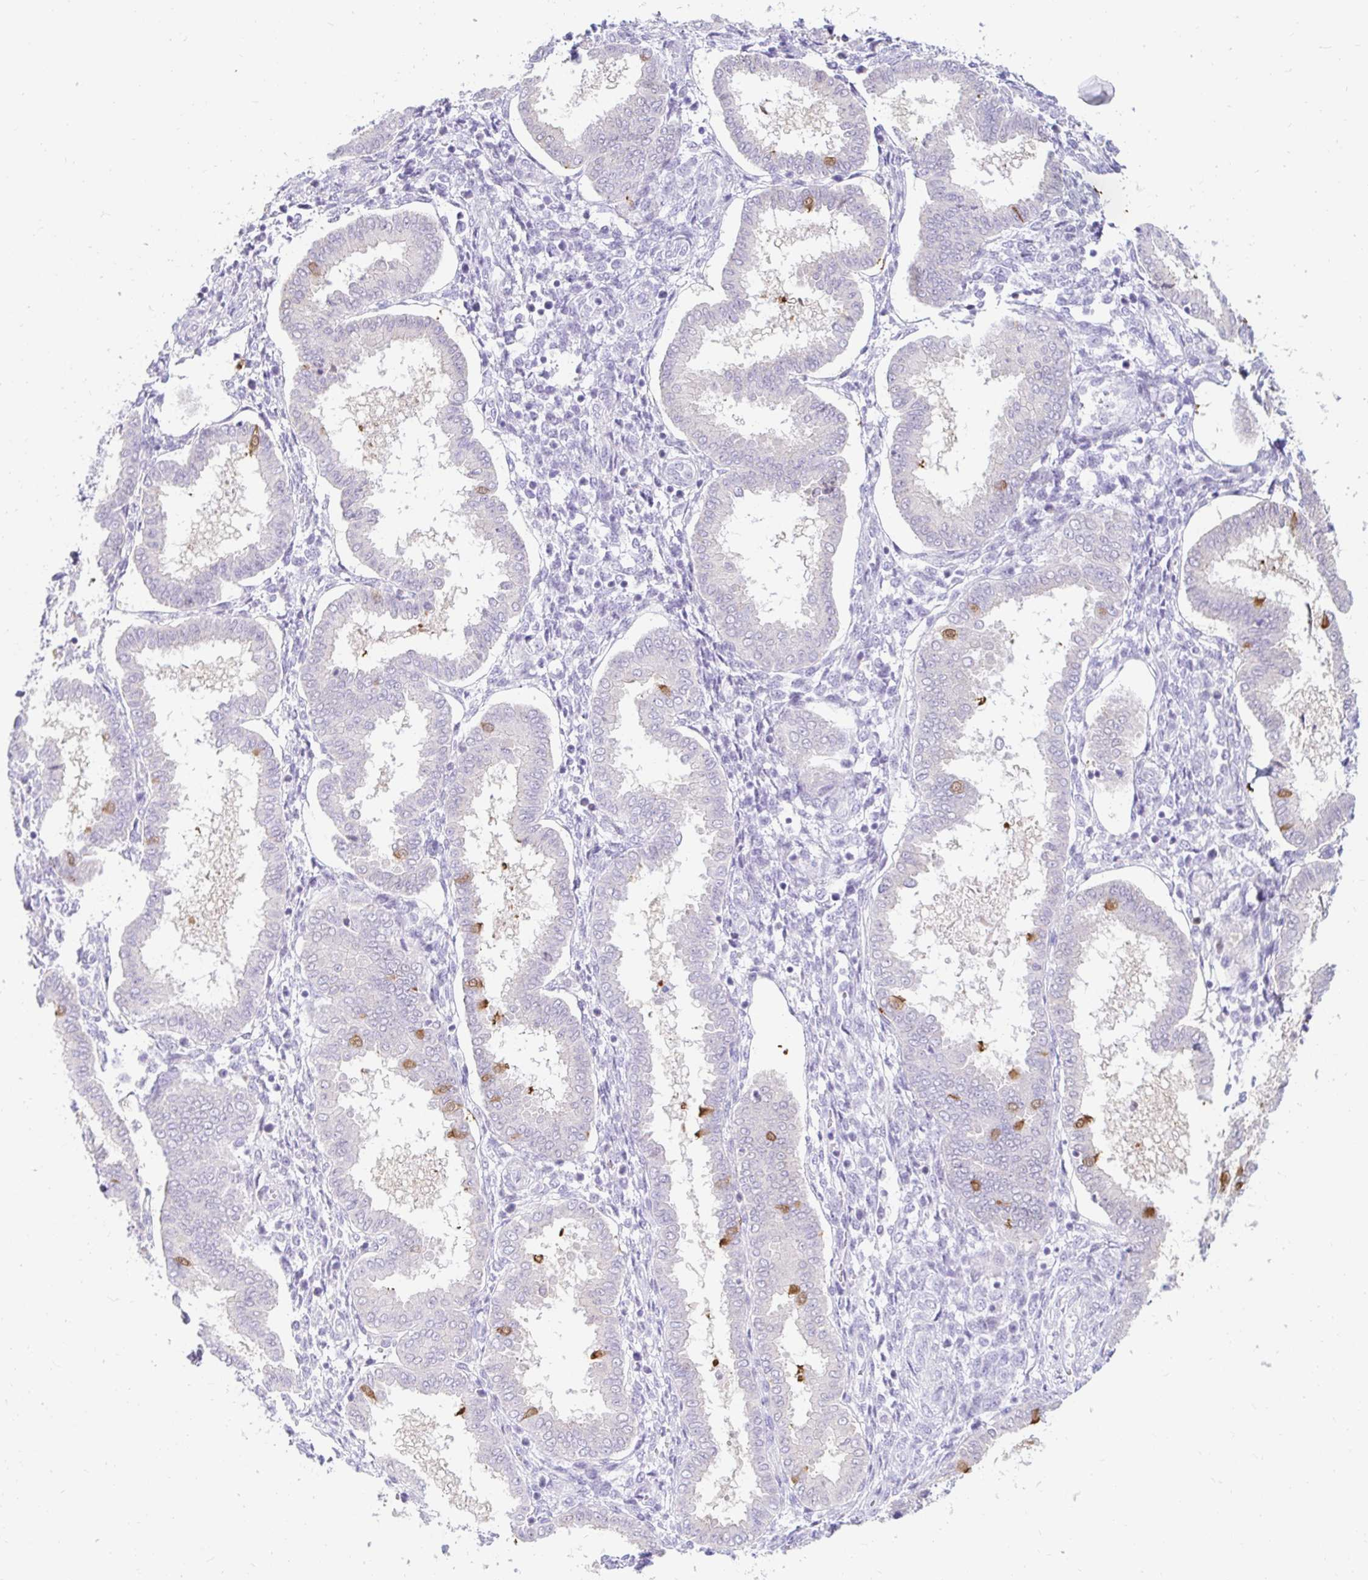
{"staining": {"intensity": "negative", "quantity": "none", "location": "none"}, "tissue": "endometrium", "cell_type": "Cells in endometrial stroma", "image_type": "normal", "snomed": [{"axis": "morphology", "description": "Normal tissue, NOS"}, {"axis": "topography", "description": "Endometrium"}], "caption": "Micrograph shows no significant protein positivity in cells in endometrial stroma of unremarkable endometrium. (DAB (3,3'-diaminobenzidine) immunohistochemistry (IHC) with hematoxylin counter stain).", "gene": "CAPSL", "patient": {"sex": "female", "age": 24}}